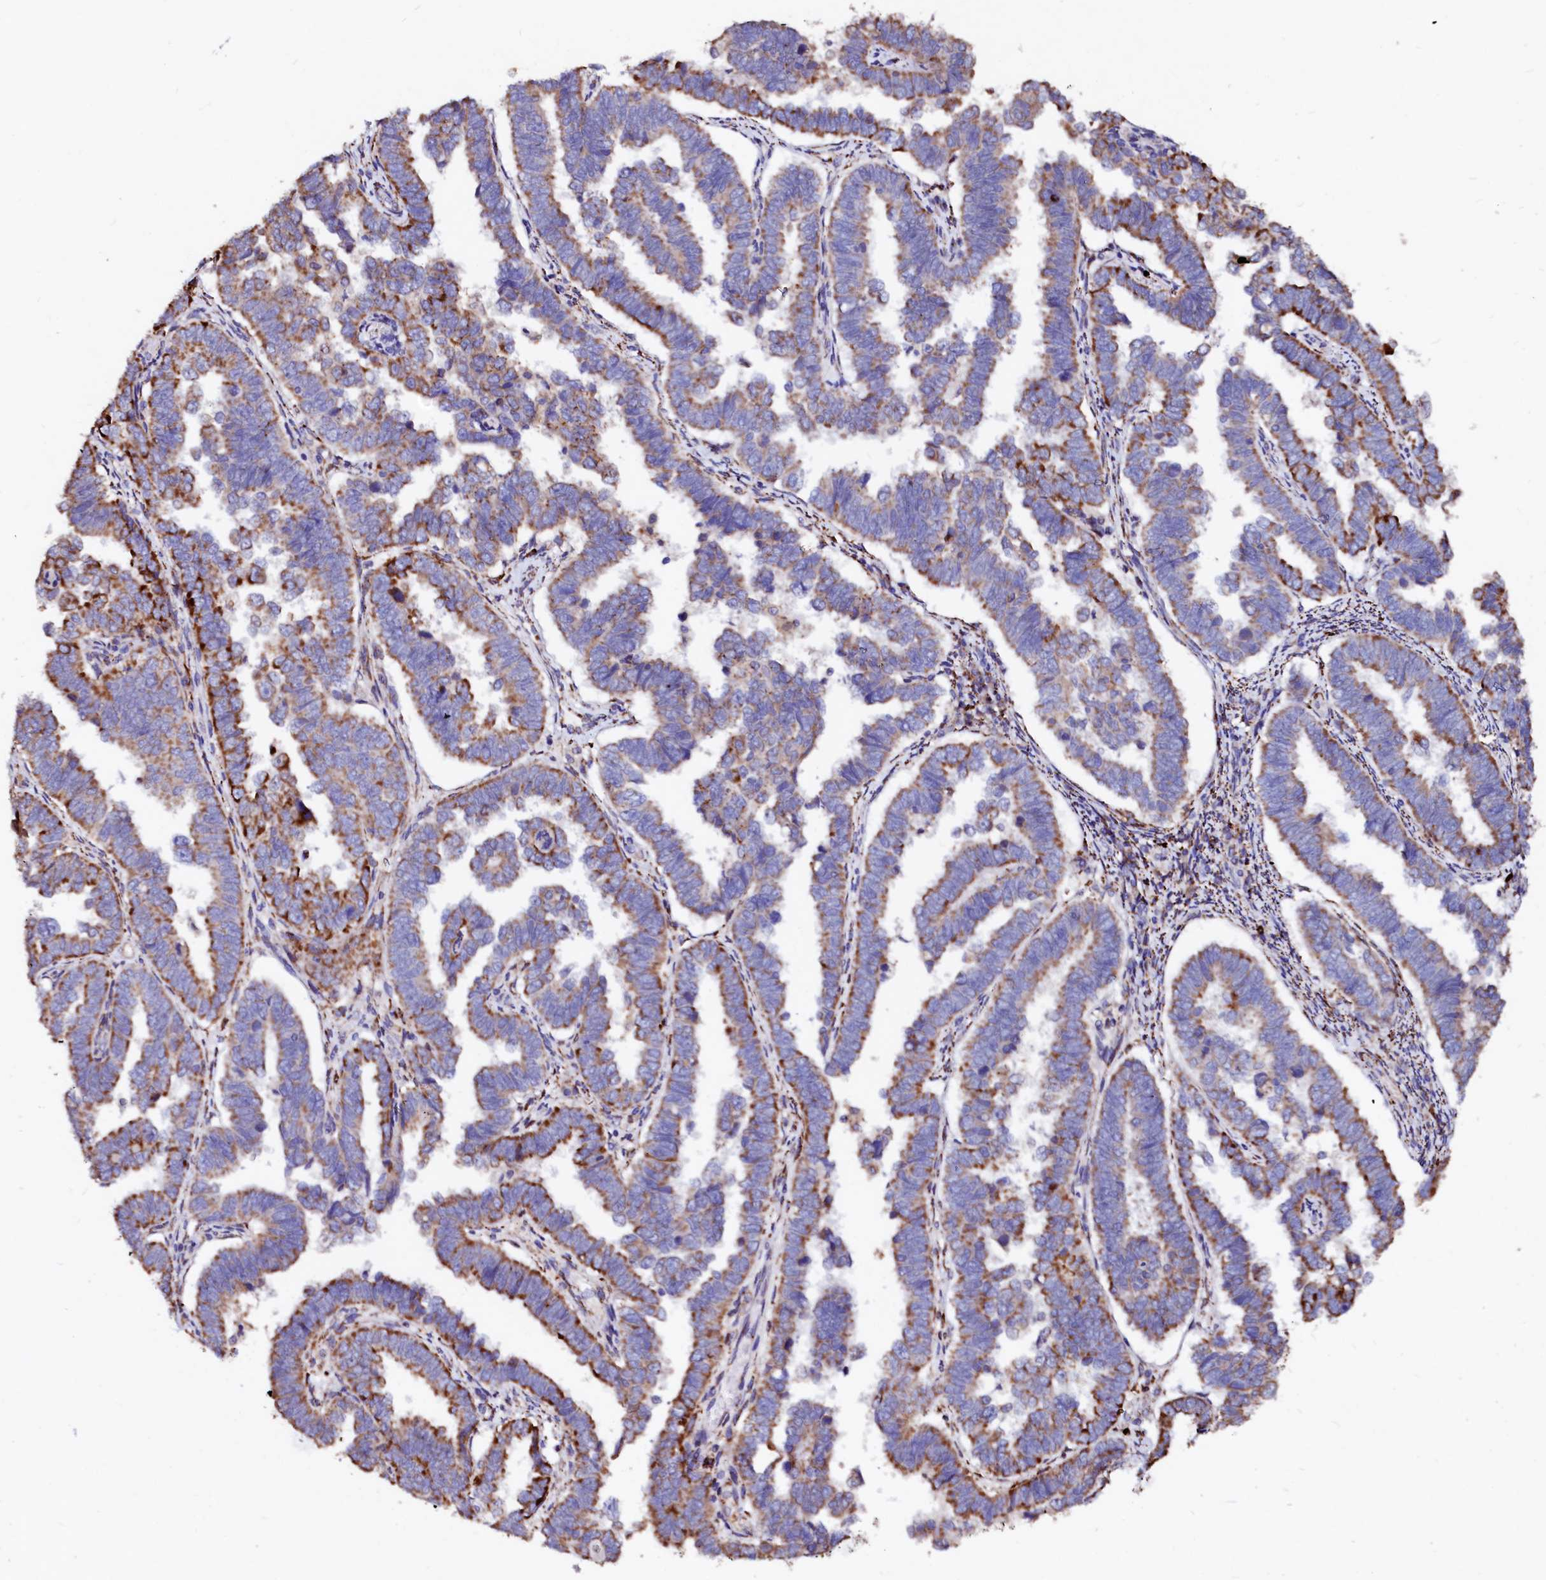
{"staining": {"intensity": "strong", "quantity": ">75%", "location": "cytoplasmic/membranous"}, "tissue": "endometrial cancer", "cell_type": "Tumor cells", "image_type": "cancer", "snomed": [{"axis": "morphology", "description": "Adenocarcinoma, NOS"}, {"axis": "topography", "description": "Endometrium"}], "caption": "Immunohistochemistry (IHC) image of endometrial adenocarcinoma stained for a protein (brown), which displays high levels of strong cytoplasmic/membranous expression in approximately >75% of tumor cells.", "gene": "MAOB", "patient": {"sex": "female", "age": 75}}